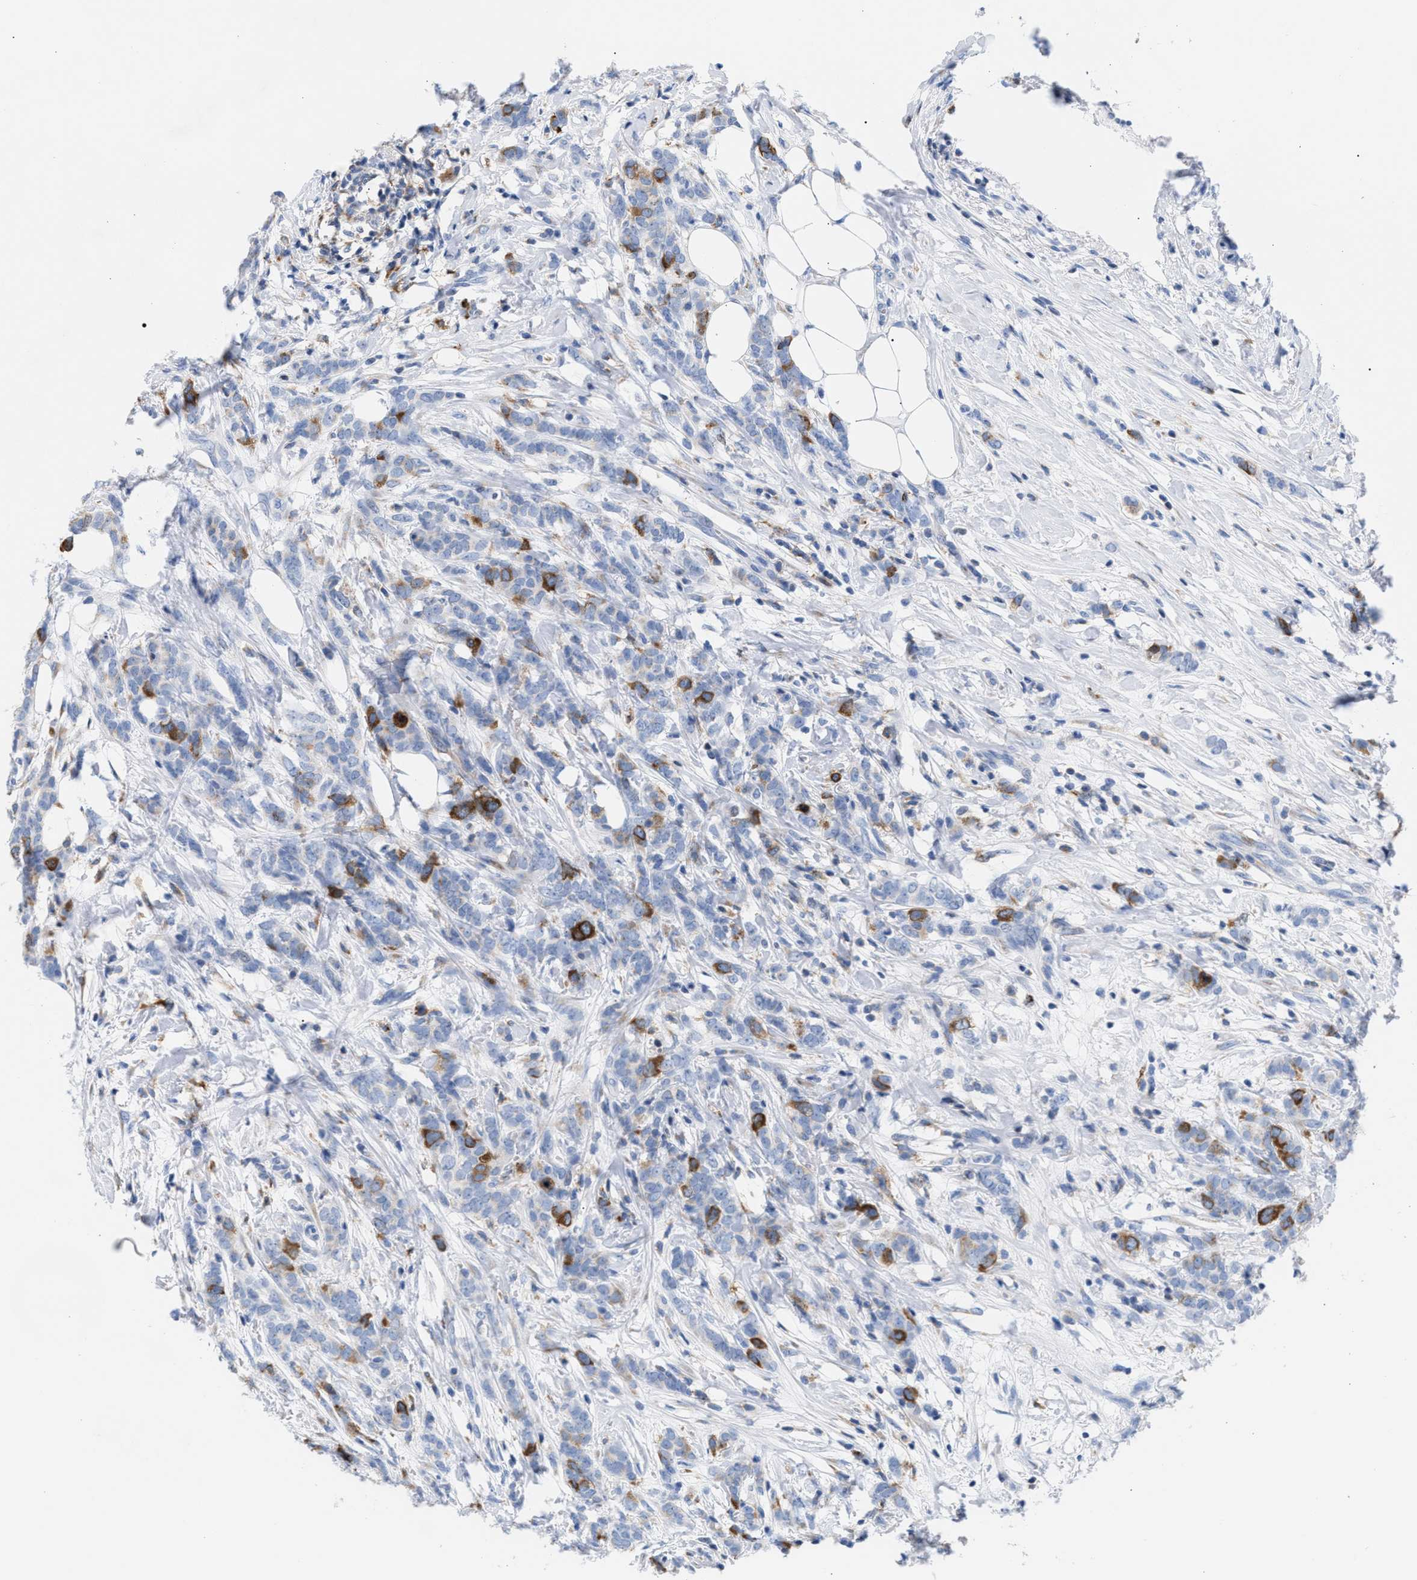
{"staining": {"intensity": "strong", "quantity": "<25%", "location": "cytoplasmic/membranous"}, "tissue": "breast cancer", "cell_type": "Tumor cells", "image_type": "cancer", "snomed": [{"axis": "morphology", "description": "Lobular carcinoma"}, {"axis": "topography", "description": "Skin"}, {"axis": "topography", "description": "Breast"}], "caption": "Protein staining shows strong cytoplasmic/membranous positivity in approximately <25% of tumor cells in lobular carcinoma (breast). (DAB (3,3'-diaminobenzidine) IHC, brown staining for protein, blue staining for nuclei).", "gene": "TACC3", "patient": {"sex": "female", "age": 46}}